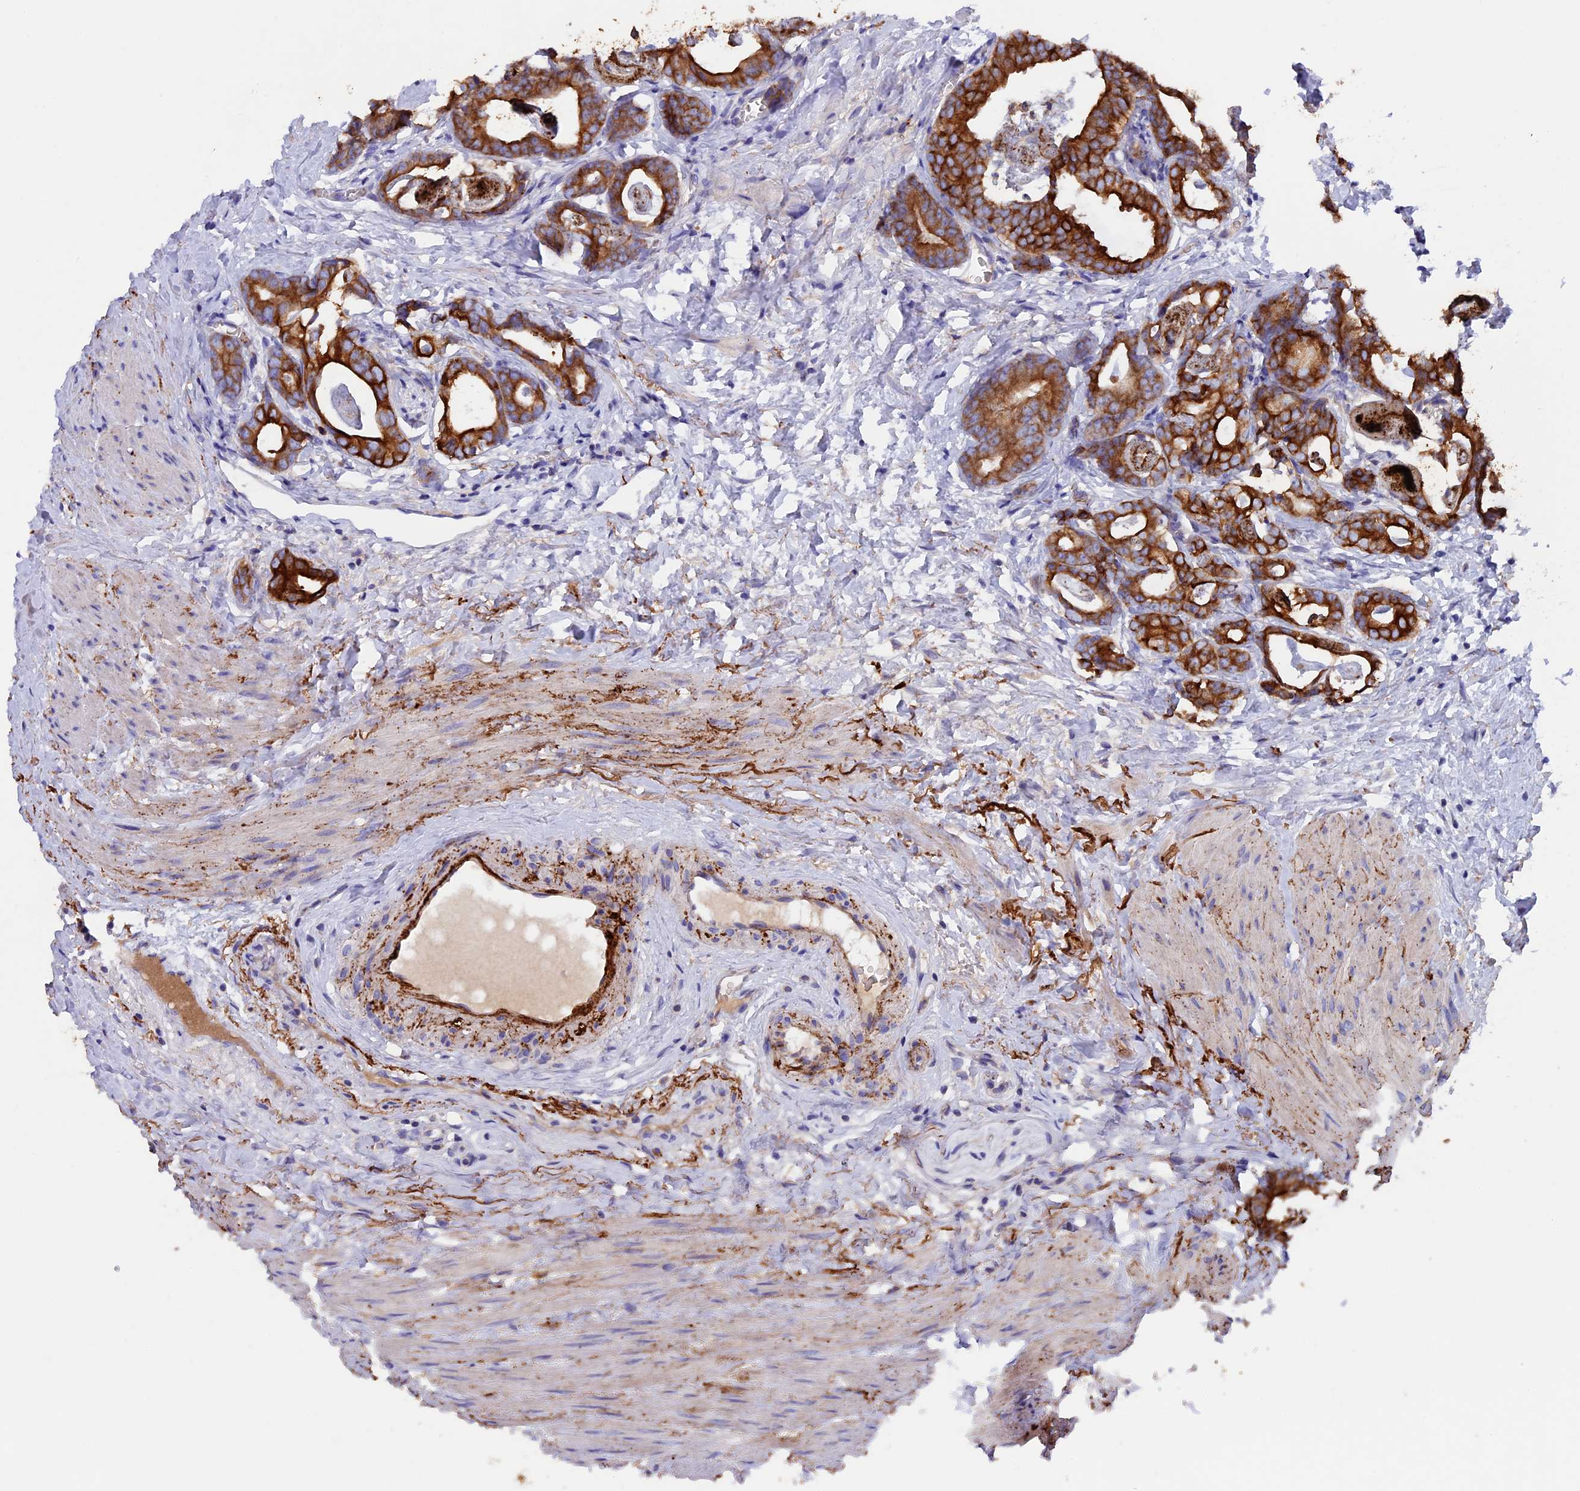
{"staining": {"intensity": "strong", "quantity": ">75%", "location": "cytoplasmic/membranous"}, "tissue": "prostate cancer", "cell_type": "Tumor cells", "image_type": "cancer", "snomed": [{"axis": "morphology", "description": "Adenocarcinoma, Low grade"}, {"axis": "topography", "description": "Prostate"}], "caption": "Human prostate cancer (adenocarcinoma (low-grade)) stained for a protein (brown) reveals strong cytoplasmic/membranous positive positivity in approximately >75% of tumor cells.", "gene": "PTPN9", "patient": {"sex": "male", "age": 71}}